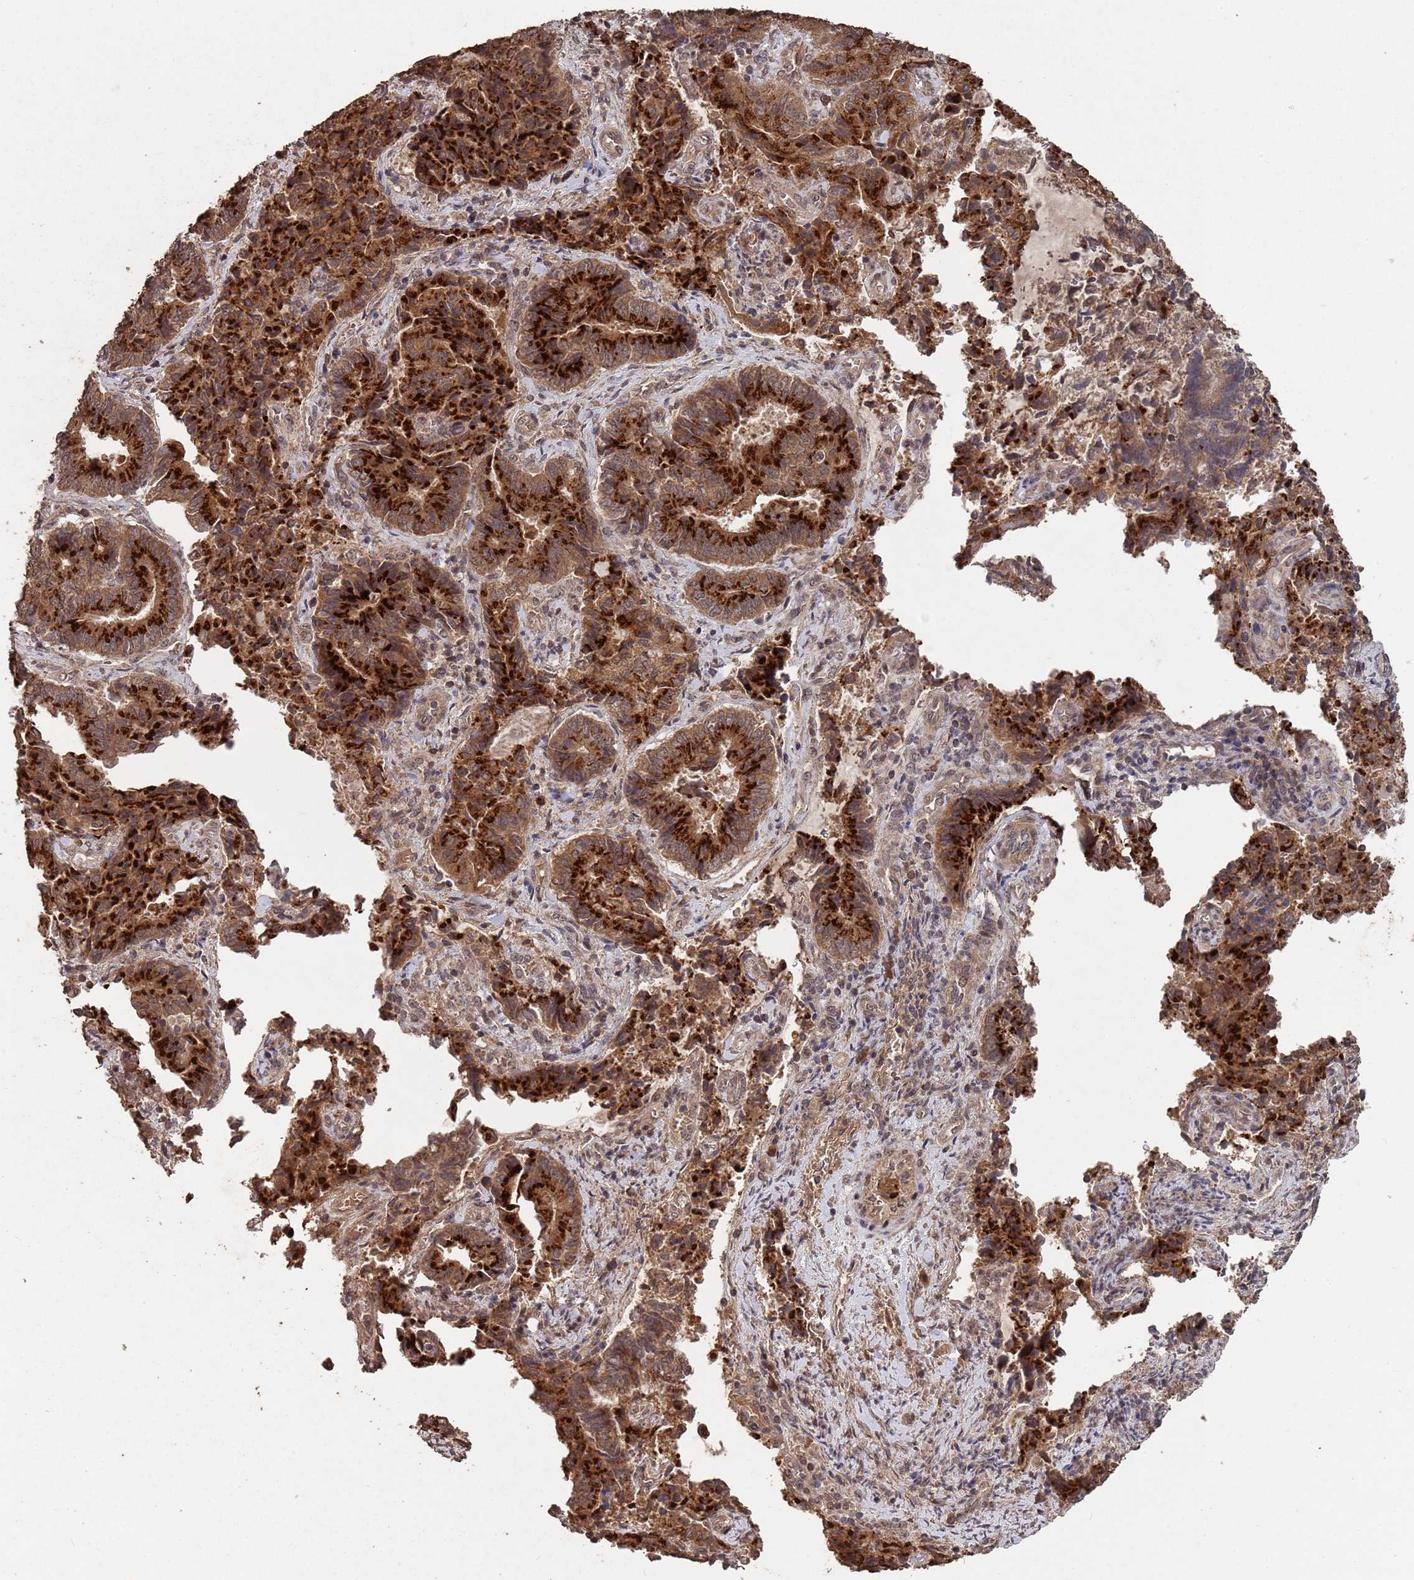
{"staining": {"intensity": "strong", "quantity": ">75%", "location": "cytoplasmic/membranous,nuclear"}, "tissue": "endometrial cancer", "cell_type": "Tumor cells", "image_type": "cancer", "snomed": [{"axis": "morphology", "description": "Adenocarcinoma, NOS"}, {"axis": "topography", "description": "Endometrium"}], "caption": "Immunohistochemistry micrograph of neoplastic tissue: human endometrial cancer (adenocarcinoma) stained using IHC demonstrates high levels of strong protein expression localized specifically in the cytoplasmic/membranous and nuclear of tumor cells, appearing as a cytoplasmic/membranous and nuclear brown color.", "gene": "FRAT1", "patient": {"sex": "female", "age": 80}}